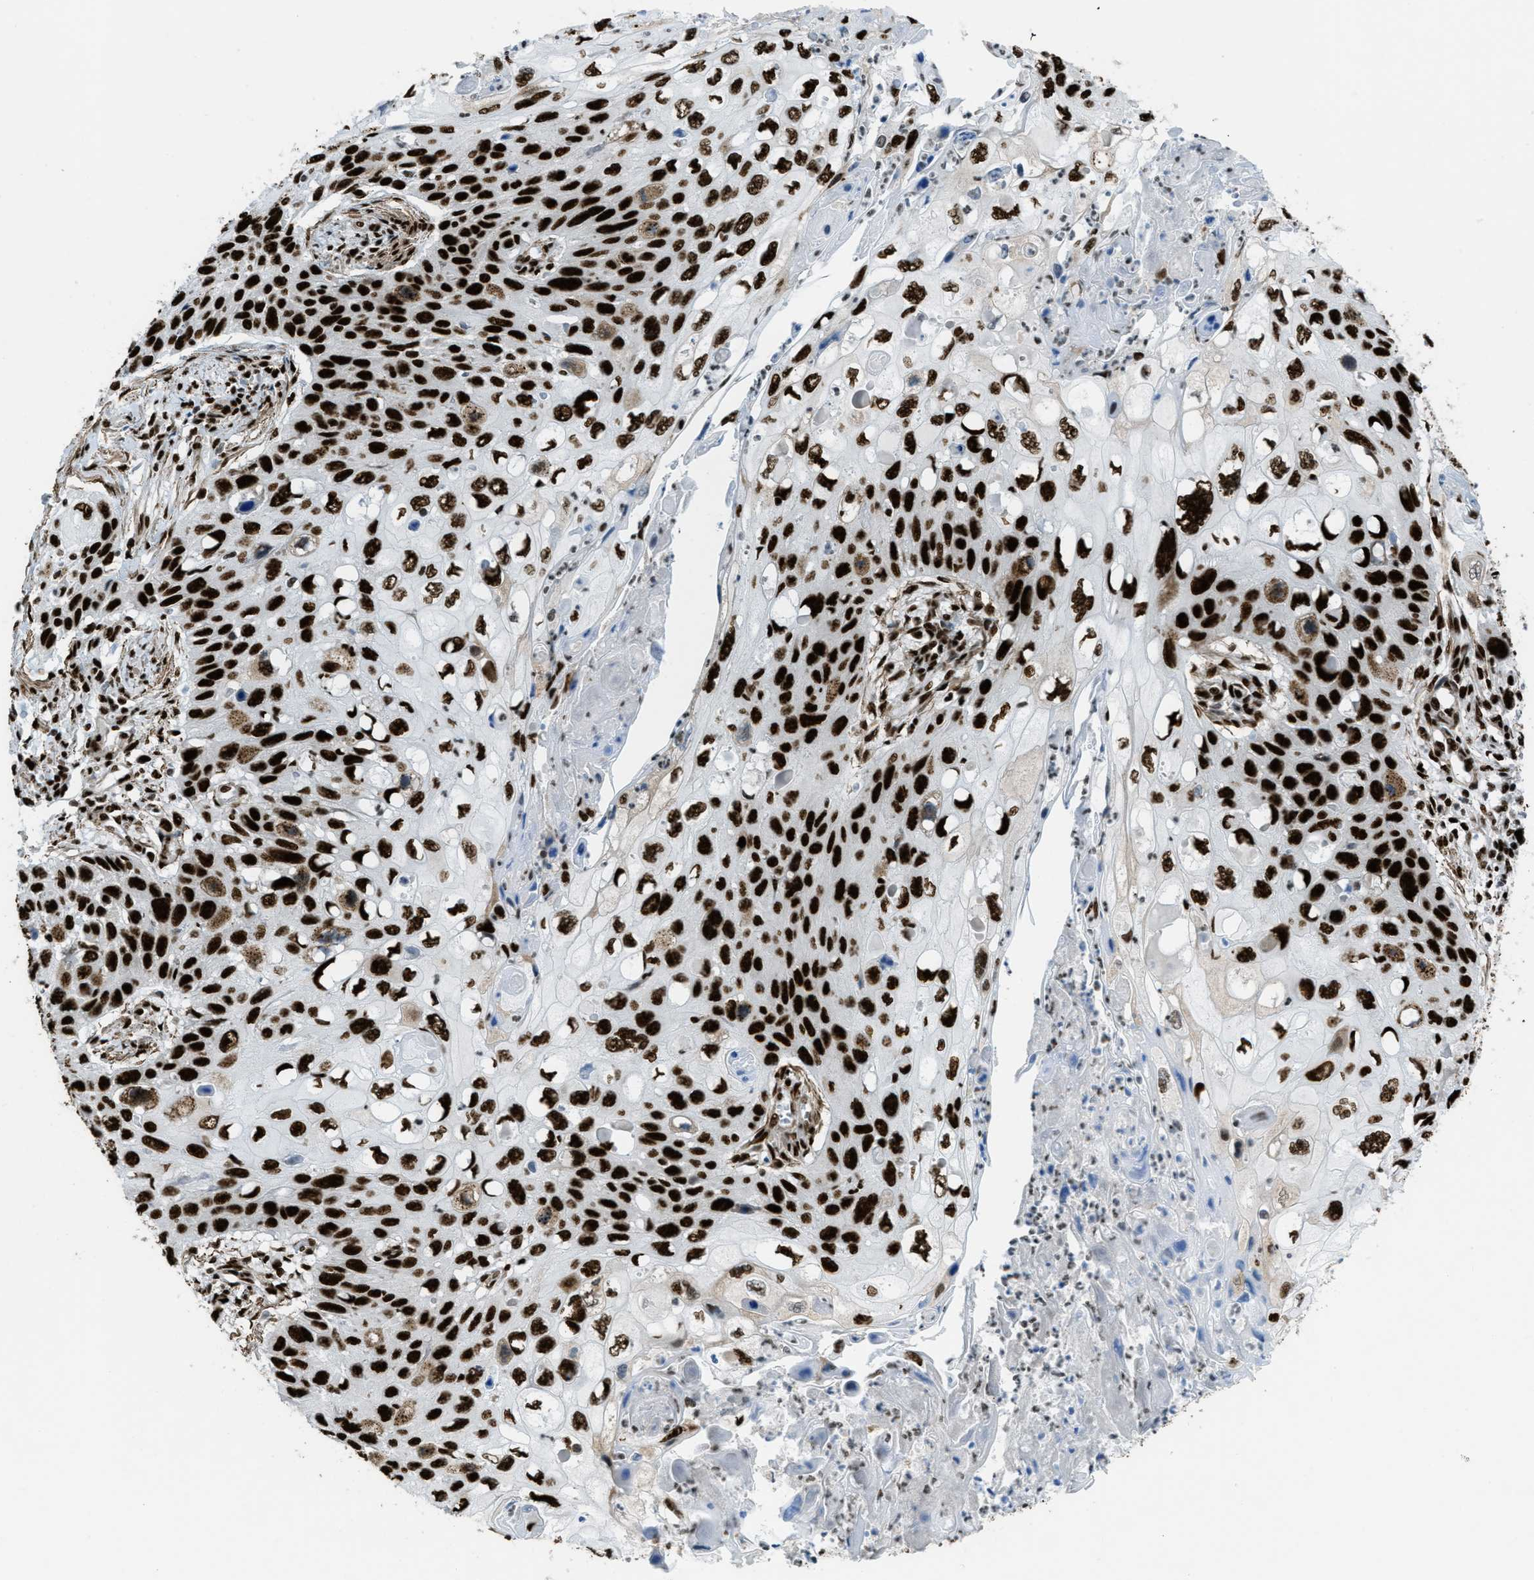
{"staining": {"intensity": "strong", "quantity": ">75%", "location": "nuclear"}, "tissue": "cervical cancer", "cell_type": "Tumor cells", "image_type": "cancer", "snomed": [{"axis": "morphology", "description": "Squamous cell carcinoma, NOS"}, {"axis": "topography", "description": "Cervix"}], "caption": "This image reveals immunohistochemistry (IHC) staining of cervical squamous cell carcinoma, with high strong nuclear staining in about >75% of tumor cells.", "gene": "ZNF207", "patient": {"sex": "female", "age": 70}}